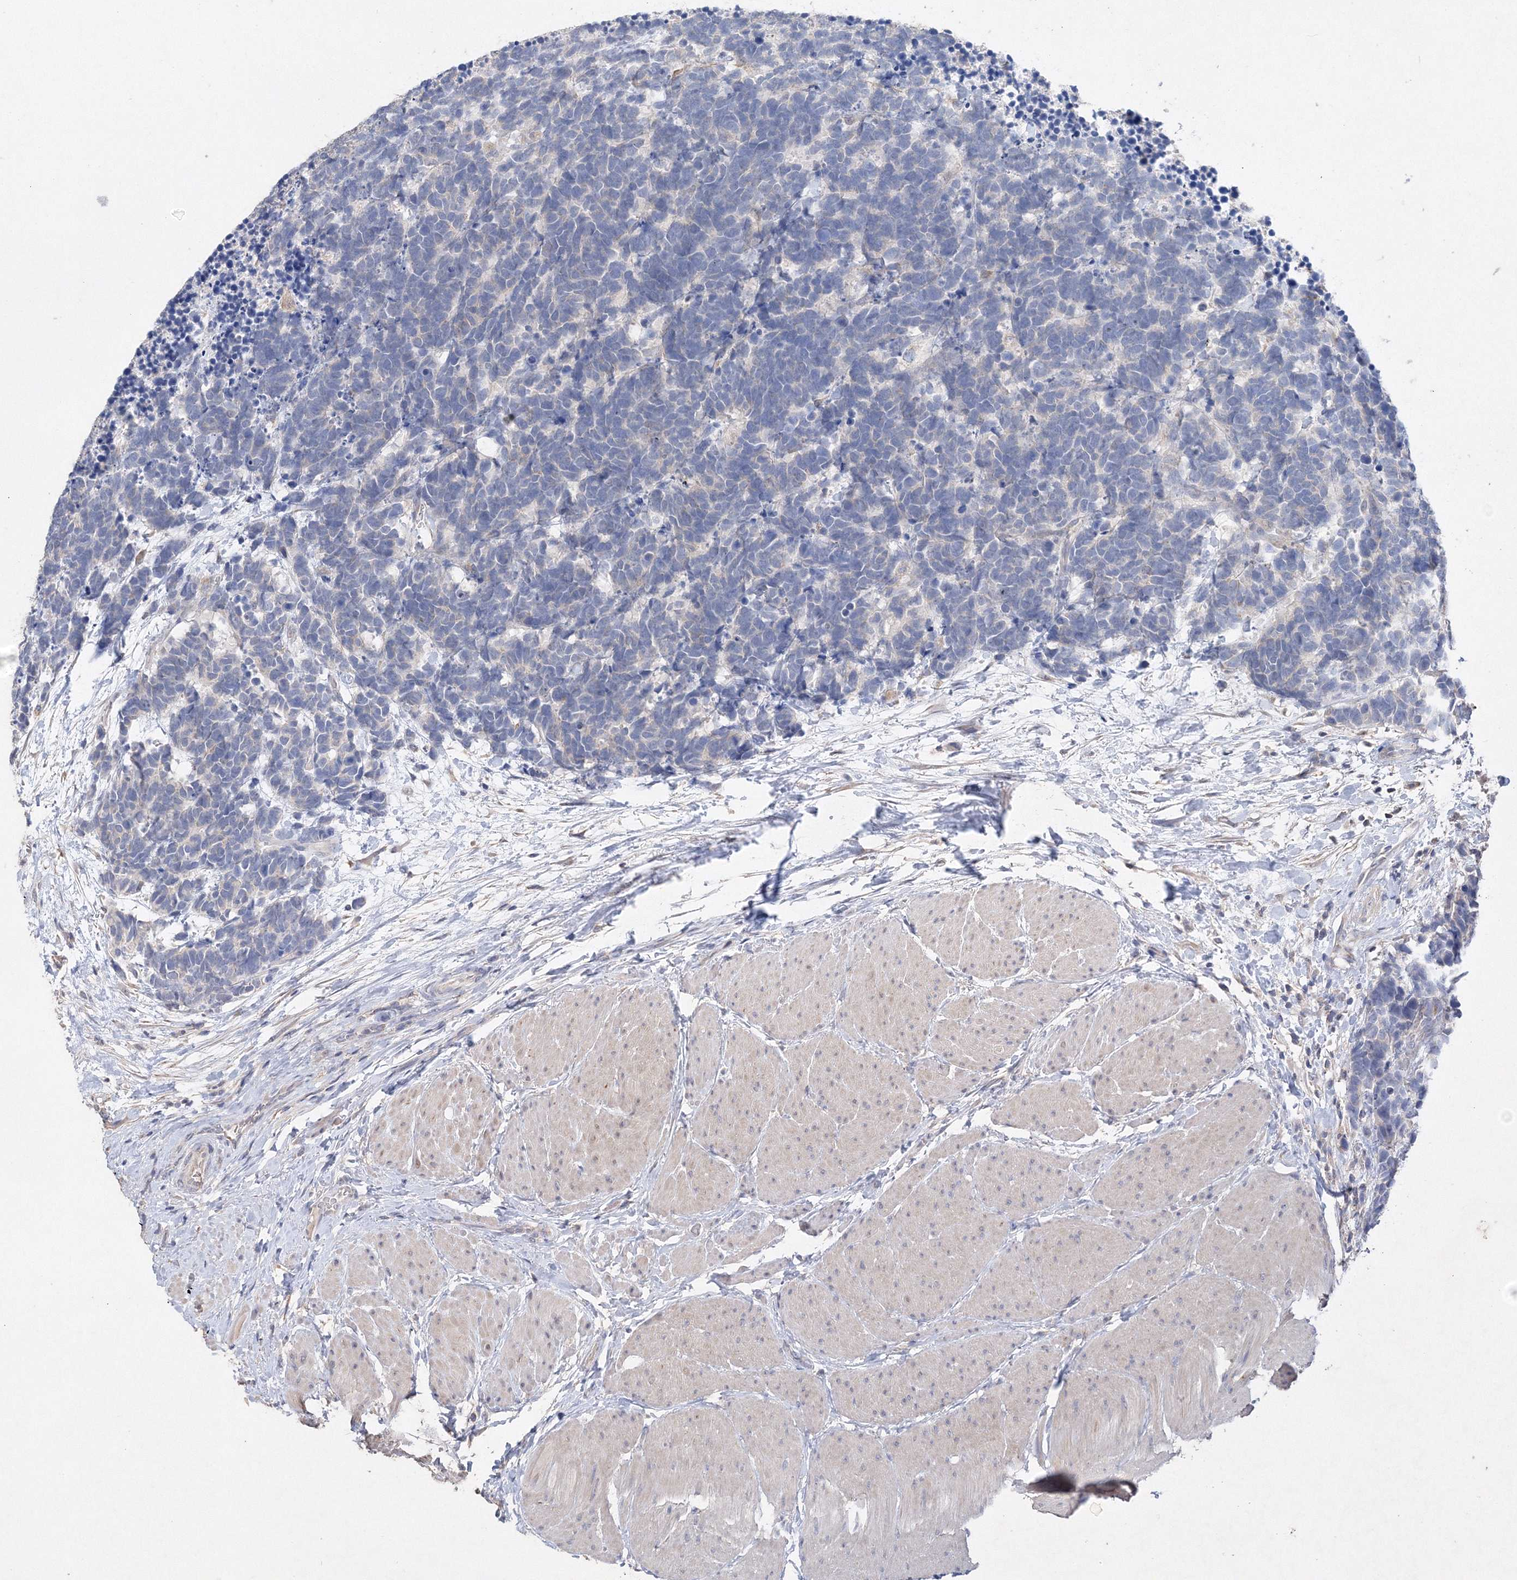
{"staining": {"intensity": "negative", "quantity": "none", "location": "none"}, "tissue": "carcinoid", "cell_type": "Tumor cells", "image_type": "cancer", "snomed": [{"axis": "morphology", "description": "Carcinoma, NOS"}, {"axis": "morphology", "description": "Carcinoid, malignant, NOS"}, {"axis": "topography", "description": "Urinary bladder"}], "caption": "An immunohistochemistry histopathology image of carcinoid is shown. There is no staining in tumor cells of carcinoid.", "gene": "GLS", "patient": {"sex": "male", "age": 57}}